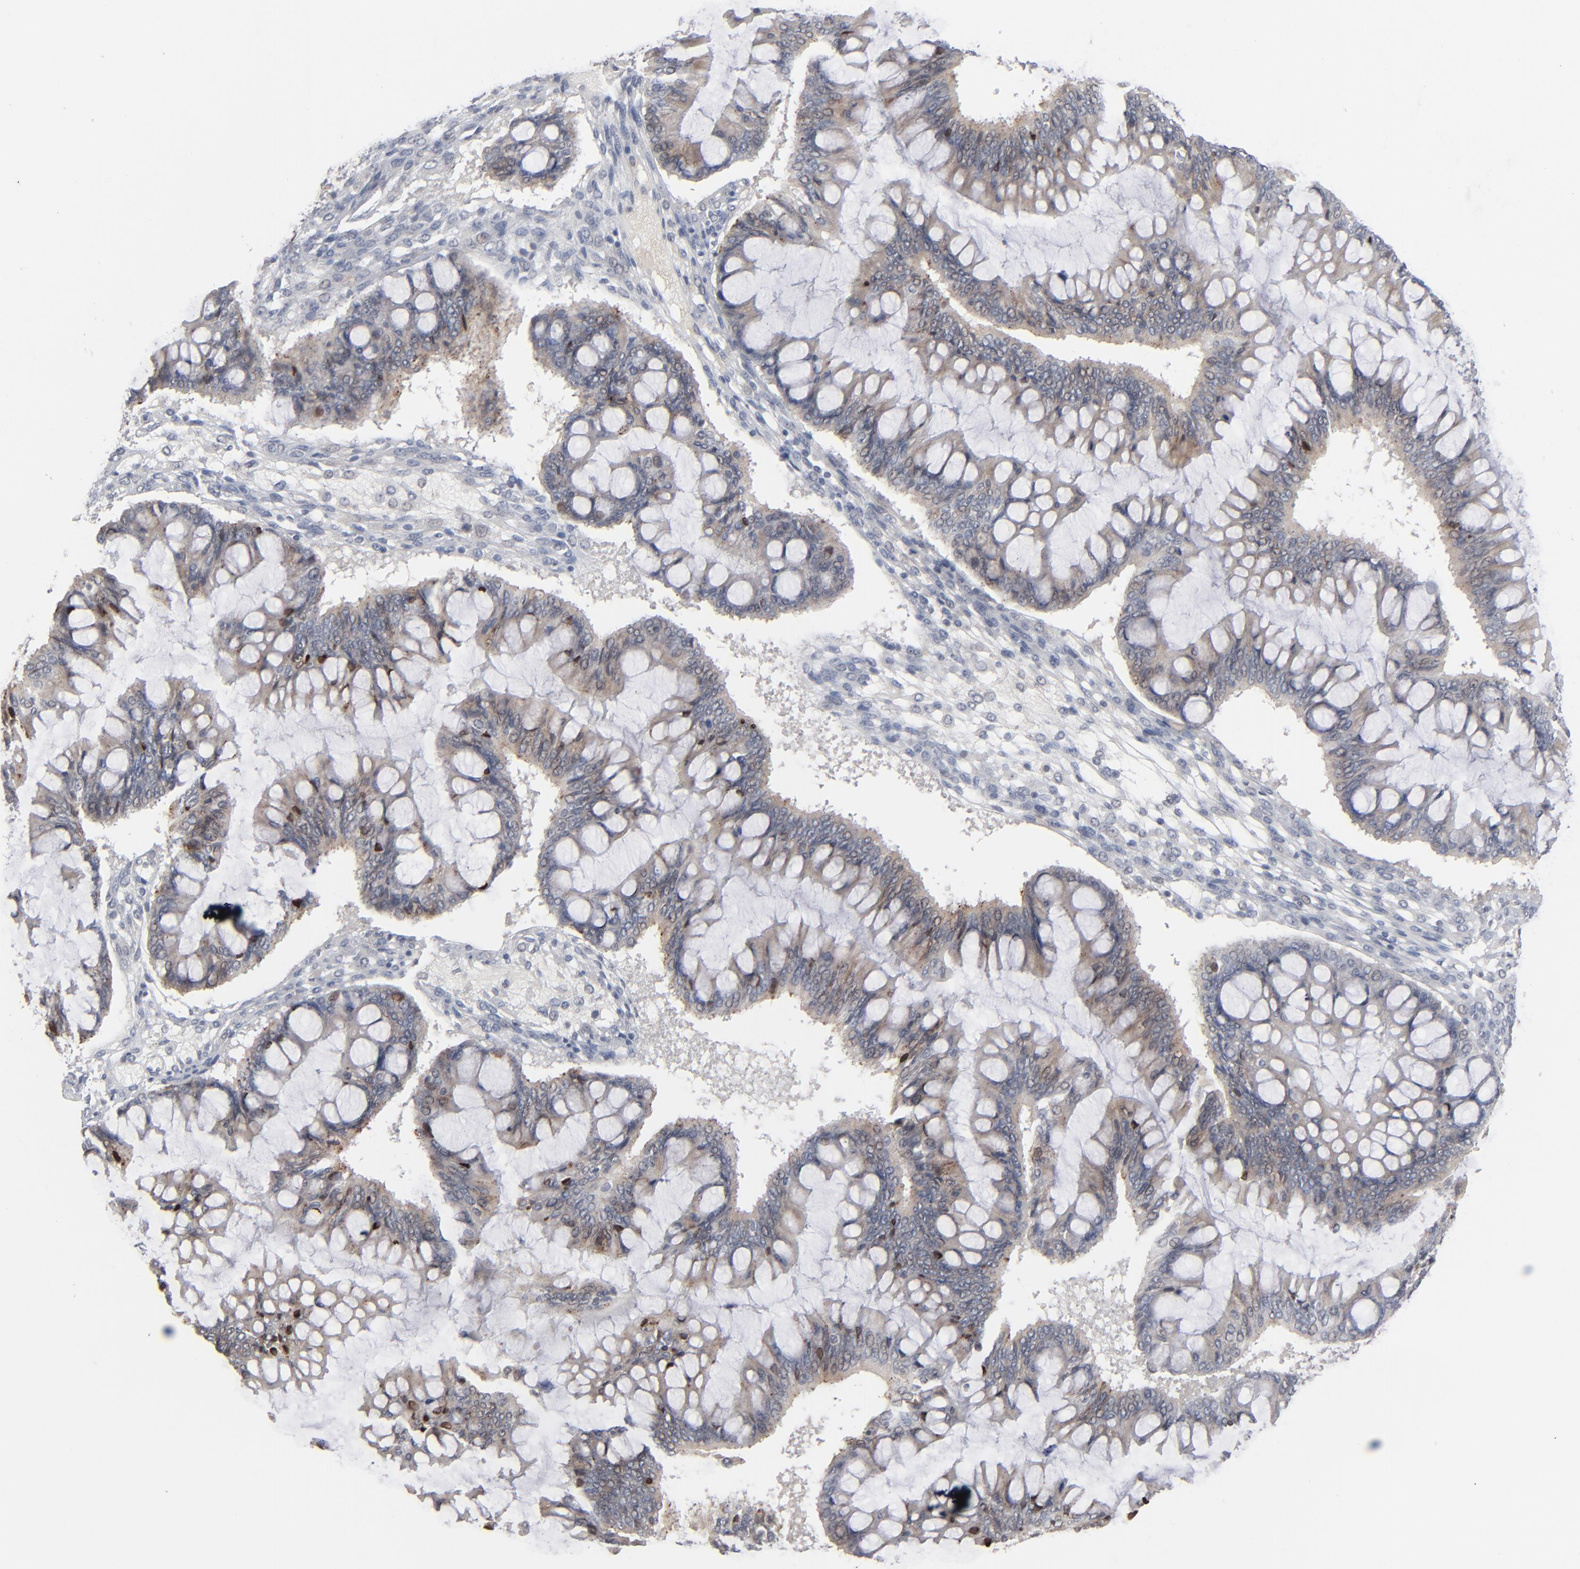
{"staining": {"intensity": "weak", "quantity": ">75%", "location": "cytoplasmic/membranous"}, "tissue": "ovarian cancer", "cell_type": "Tumor cells", "image_type": "cancer", "snomed": [{"axis": "morphology", "description": "Cystadenocarcinoma, mucinous, NOS"}, {"axis": "topography", "description": "Ovary"}], "caption": "Brown immunohistochemical staining in ovarian mucinous cystadenocarcinoma exhibits weak cytoplasmic/membranous expression in approximately >75% of tumor cells. (brown staining indicates protein expression, while blue staining denotes nuclei).", "gene": "STAT4", "patient": {"sex": "female", "age": 73}}